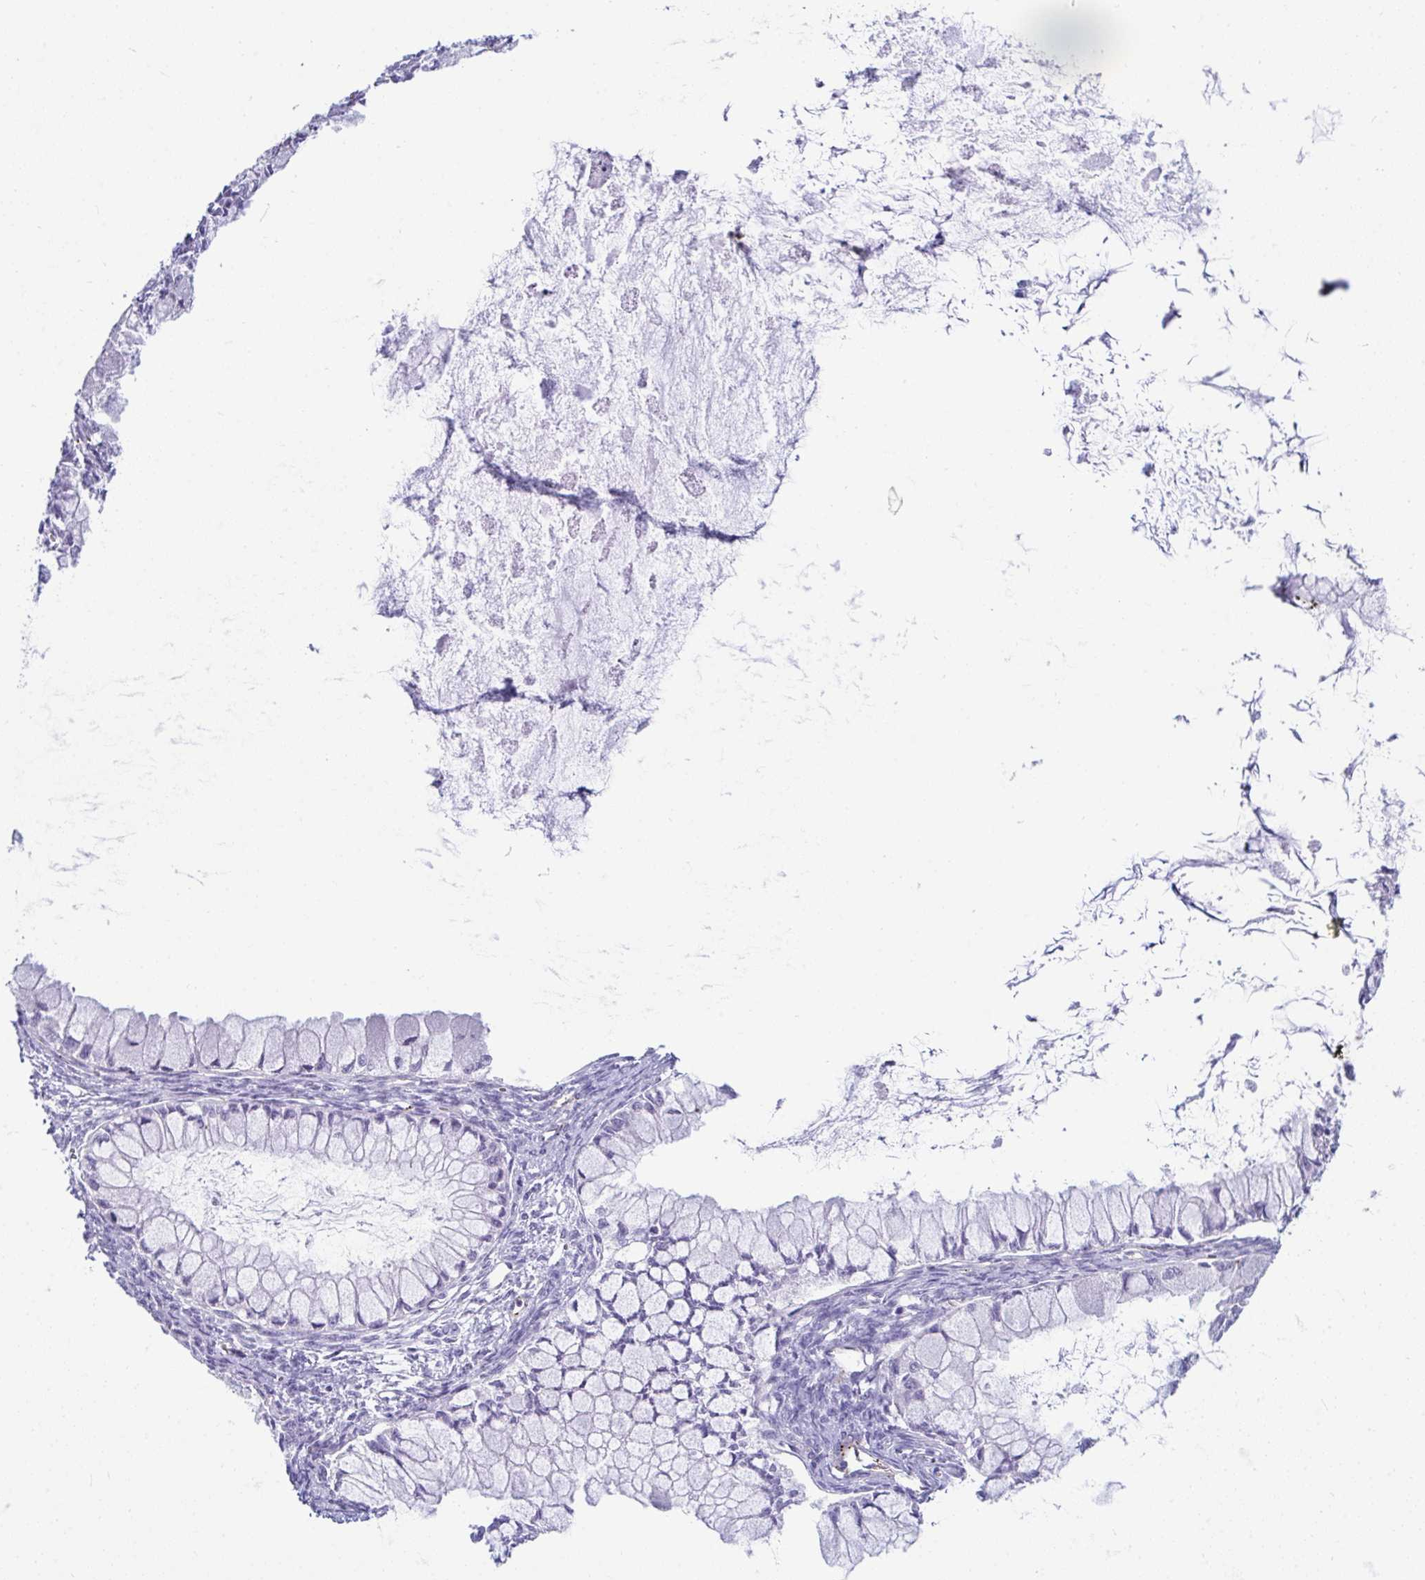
{"staining": {"intensity": "negative", "quantity": "none", "location": "none"}, "tissue": "ovarian cancer", "cell_type": "Tumor cells", "image_type": "cancer", "snomed": [{"axis": "morphology", "description": "Cystadenocarcinoma, mucinous, NOS"}, {"axis": "topography", "description": "Ovary"}], "caption": "Tumor cells are negative for protein expression in human ovarian cancer (mucinous cystadenocarcinoma).", "gene": "UBL3", "patient": {"sex": "female", "age": 34}}